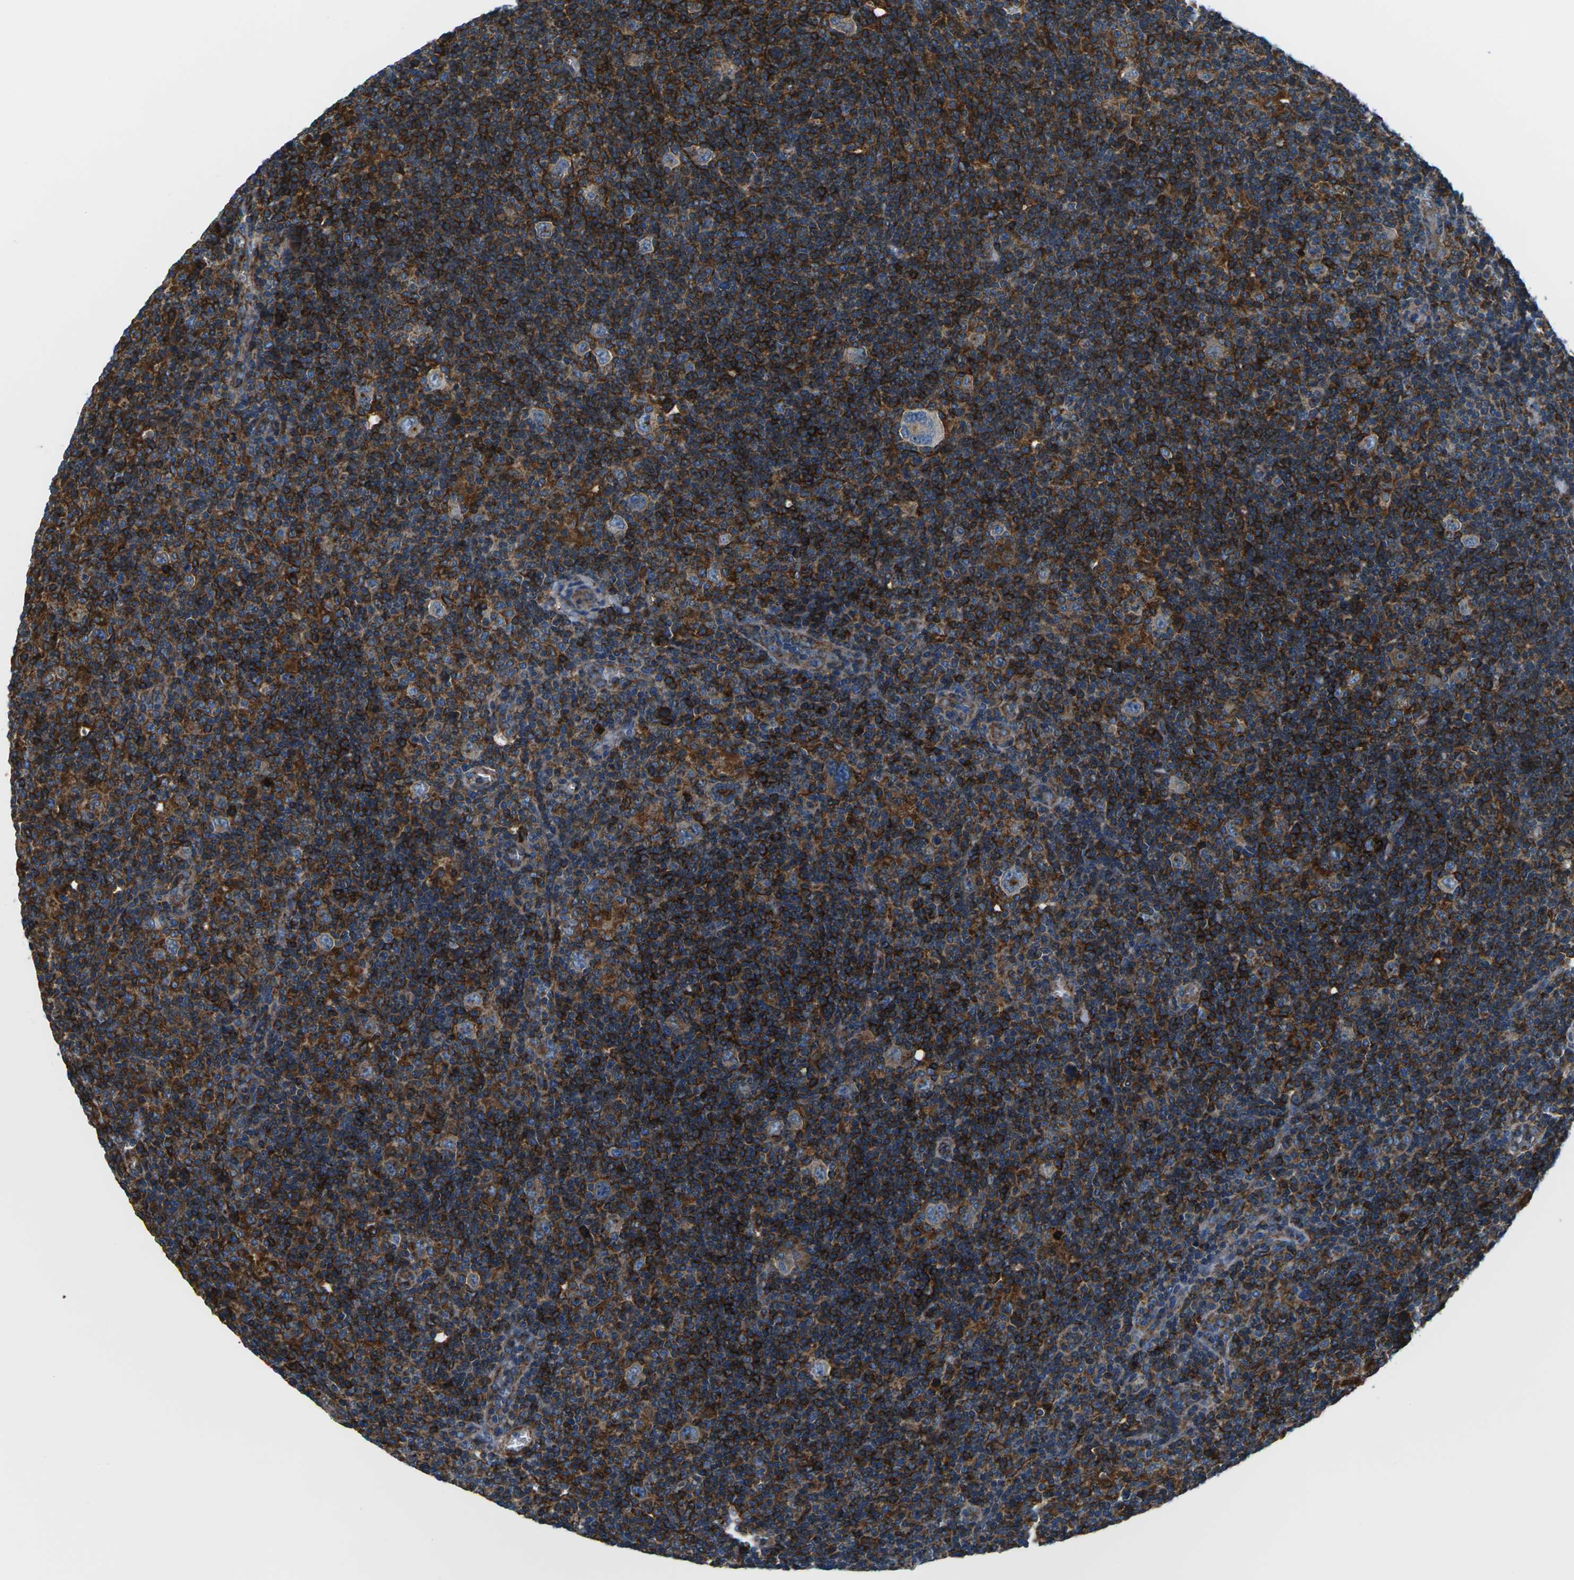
{"staining": {"intensity": "weak", "quantity": ">75%", "location": "cytoplasmic/membranous"}, "tissue": "lymphoma", "cell_type": "Tumor cells", "image_type": "cancer", "snomed": [{"axis": "morphology", "description": "Hodgkin's disease, NOS"}, {"axis": "topography", "description": "Lymph node"}], "caption": "IHC of Hodgkin's disease shows low levels of weak cytoplasmic/membranous positivity in approximately >75% of tumor cells. (DAB (3,3'-diaminobenzidine) = brown stain, brightfield microscopy at high magnification).", "gene": "SOCS4", "patient": {"sex": "female", "age": 57}}